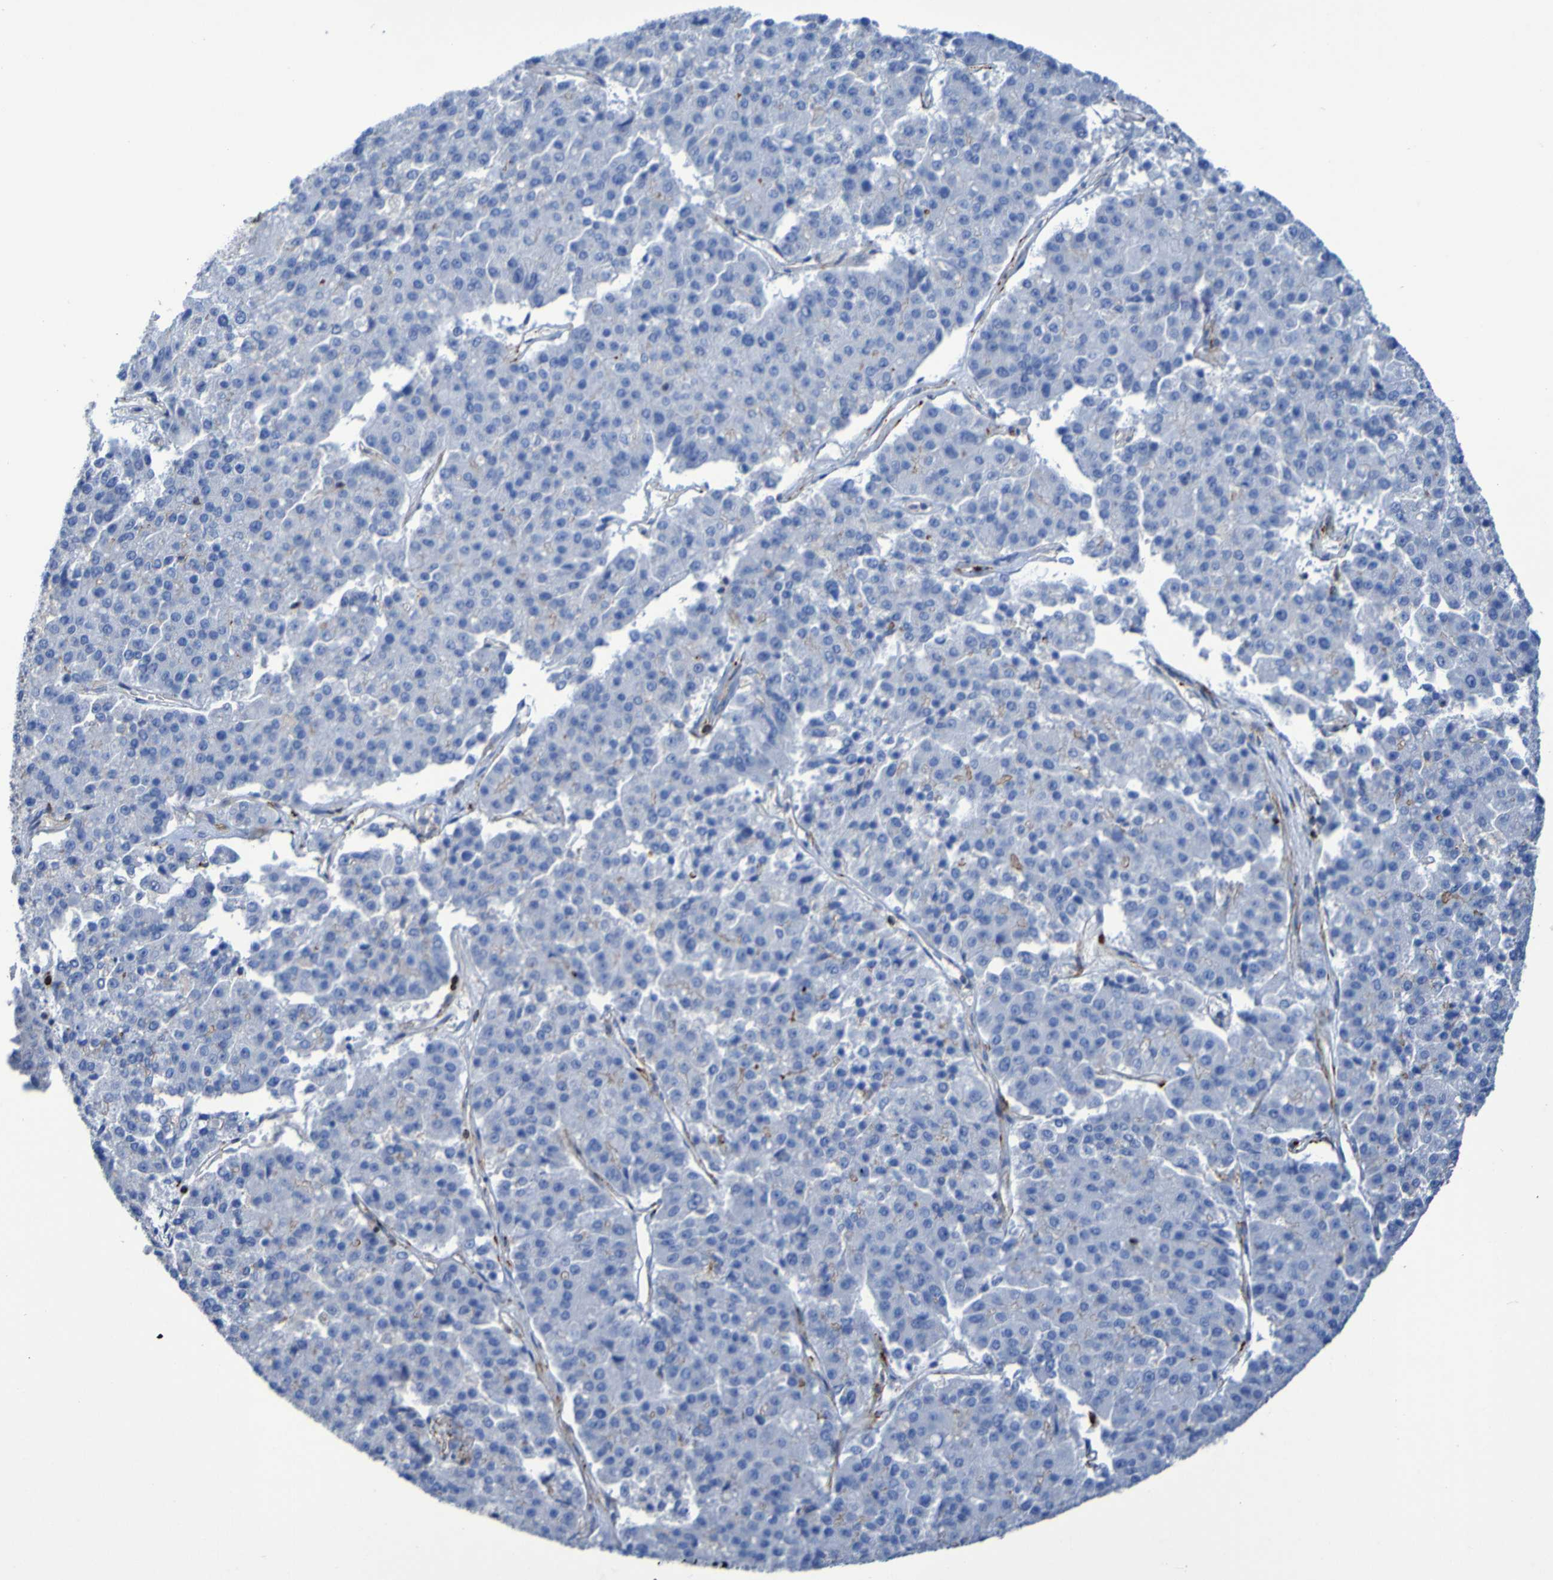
{"staining": {"intensity": "negative", "quantity": "none", "location": "none"}, "tissue": "pancreatic cancer", "cell_type": "Tumor cells", "image_type": "cancer", "snomed": [{"axis": "morphology", "description": "Adenocarcinoma, NOS"}, {"axis": "topography", "description": "Pancreas"}], "caption": "The image displays no significant expression in tumor cells of pancreatic cancer (adenocarcinoma).", "gene": "RNF182", "patient": {"sex": "male", "age": 50}}